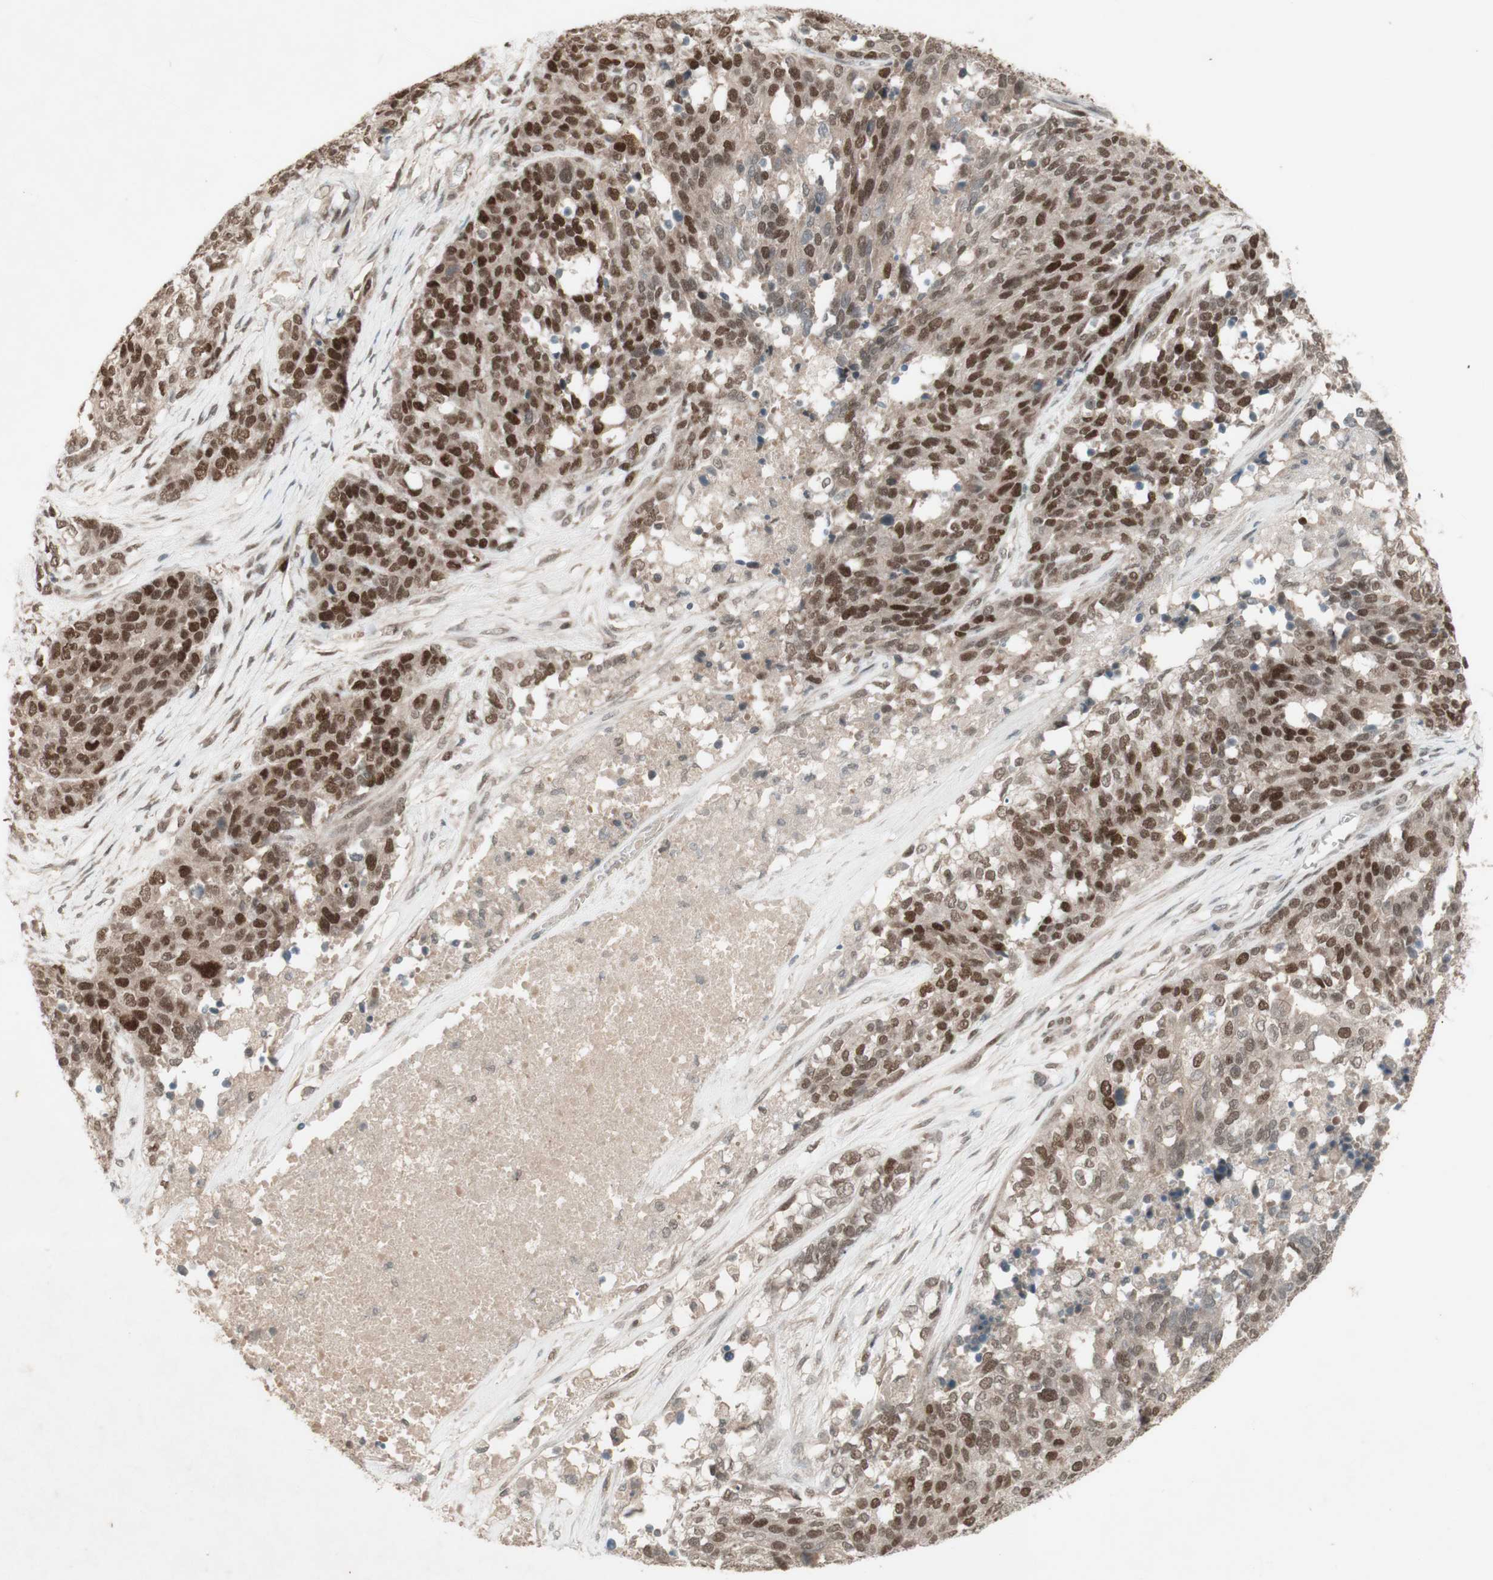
{"staining": {"intensity": "strong", "quantity": "25%-75%", "location": "cytoplasmic/membranous,nuclear"}, "tissue": "ovarian cancer", "cell_type": "Tumor cells", "image_type": "cancer", "snomed": [{"axis": "morphology", "description": "Cystadenocarcinoma, serous, NOS"}, {"axis": "topography", "description": "Ovary"}], "caption": "Ovarian cancer (serous cystadenocarcinoma) tissue displays strong cytoplasmic/membranous and nuclear positivity in approximately 25%-75% of tumor cells, visualized by immunohistochemistry. The protein of interest is stained brown, and the nuclei are stained in blue (DAB (3,3'-diaminobenzidine) IHC with brightfield microscopy, high magnification).", "gene": "MSH6", "patient": {"sex": "female", "age": 44}}